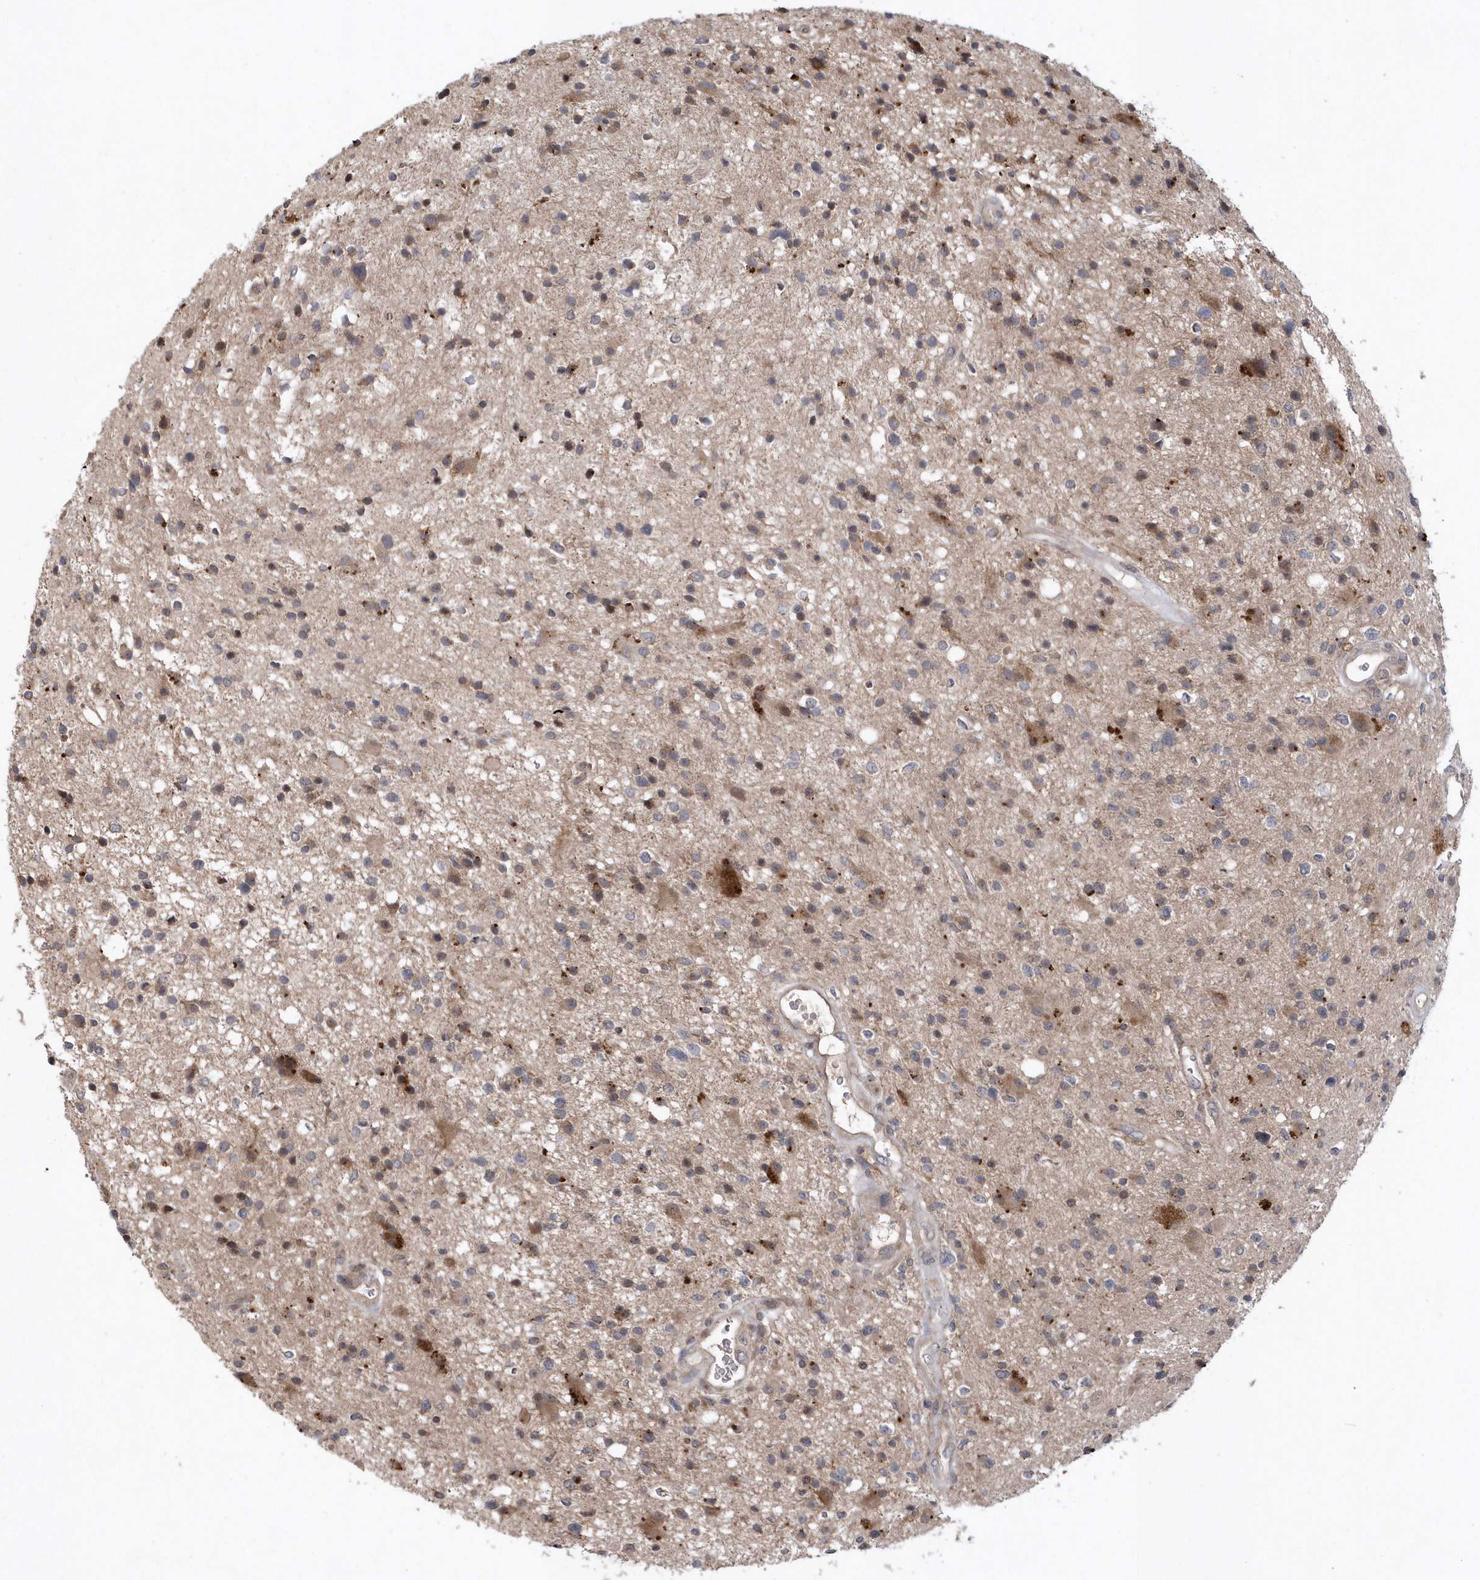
{"staining": {"intensity": "weak", "quantity": "<25%", "location": "cytoplasmic/membranous"}, "tissue": "glioma", "cell_type": "Tumor cells", "image_type": "cancer", "snomed": [{"axis": "morphology", "description": "Glioma, malignant, High grade"}, {"axis": "topography", "description": "Brain"}], "caption": "This is a histopathology image of immunohistochemistry staining of glioma, which shows no staining in tumor cells.", "gene": "HMGCS1", "patient": {"sex": "male", "age": 33}}